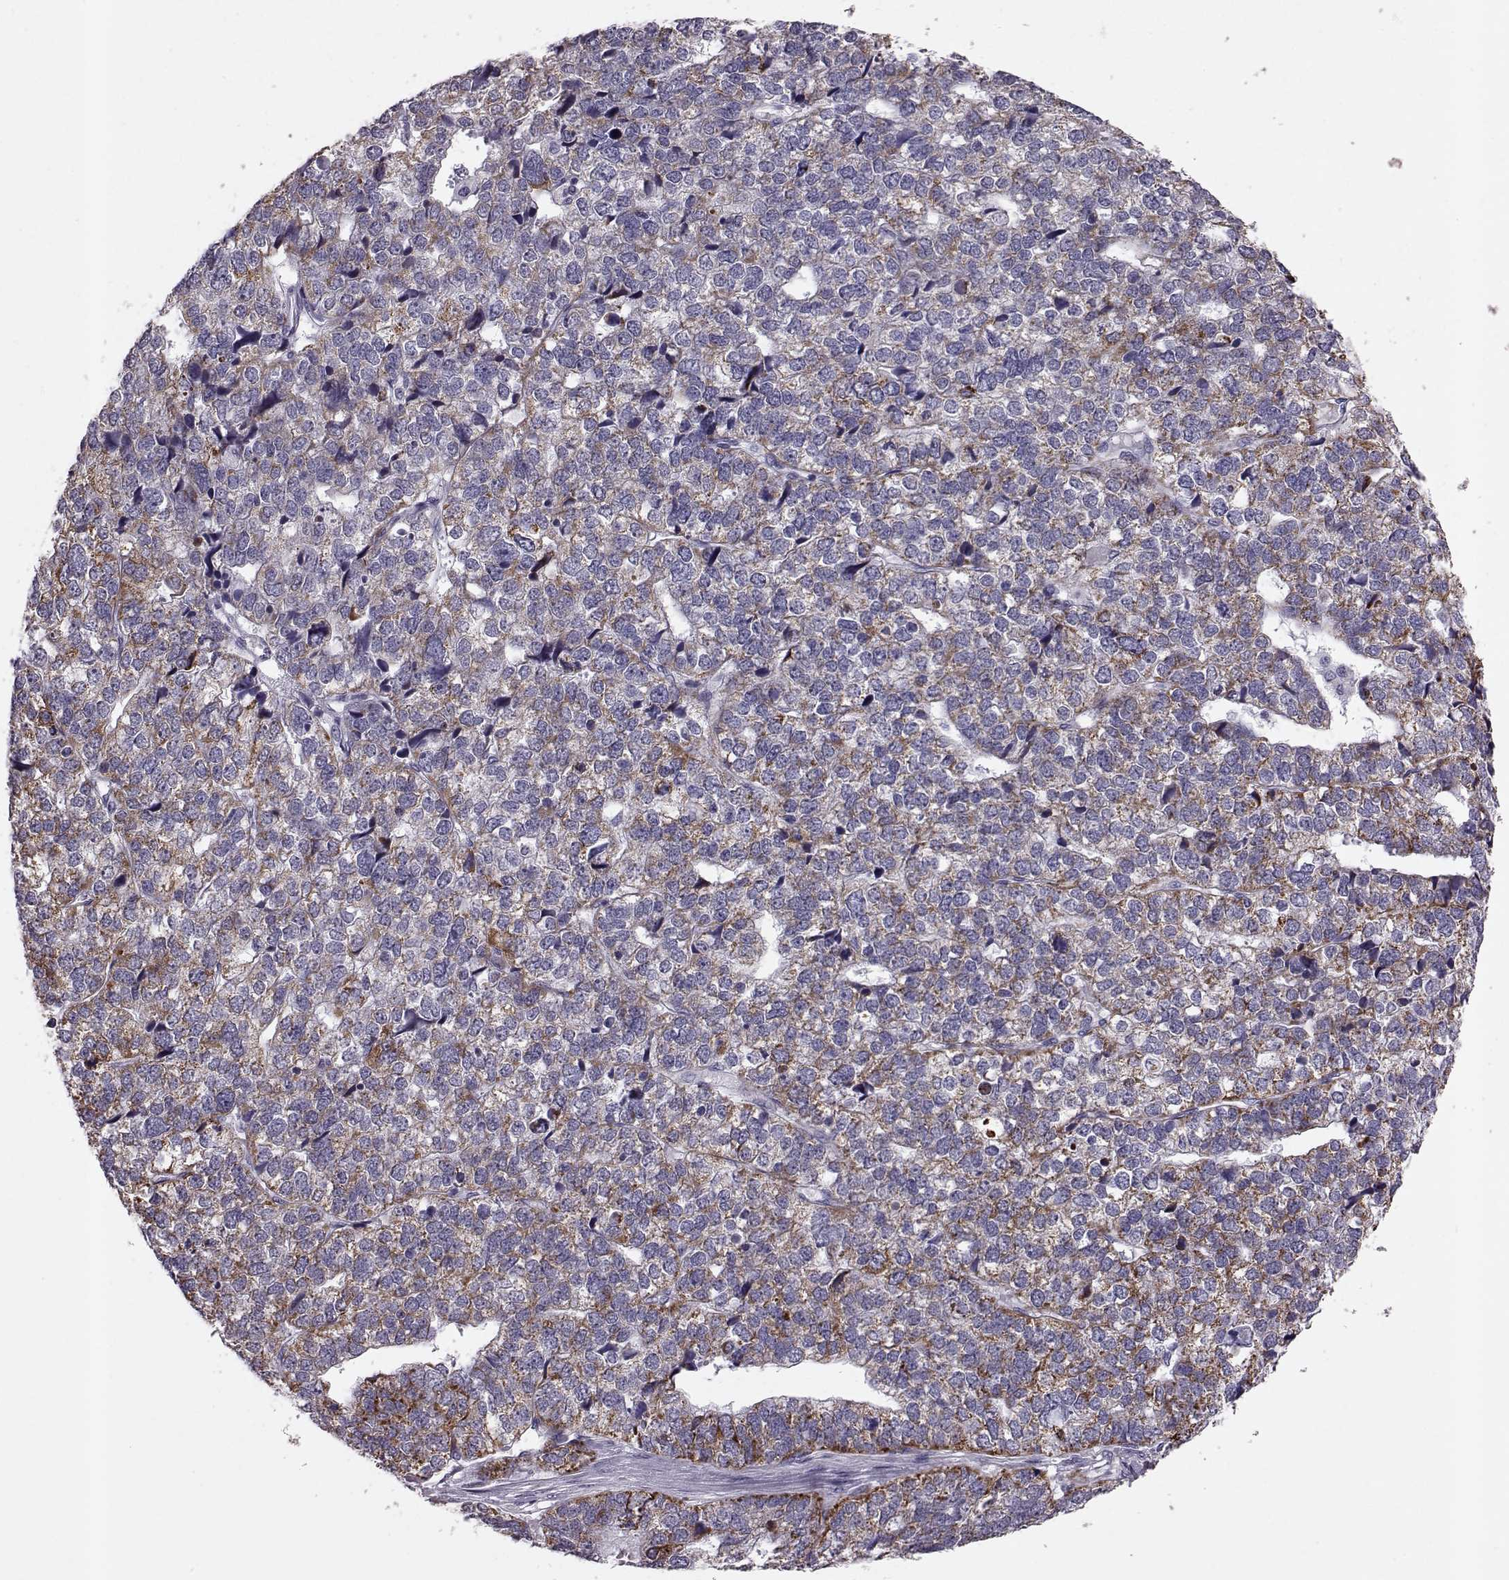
{"staining": {"intensity": "moderate", "quantity": ">75%", "location": "cytoplasmic/membranous"}, "tissue": "stomach cancer", "cell_type": "Tumor cells", "image_type": "cancer", "snomed": [{"axis": "morphology", "description": "Adenocarcinoma, NOS"}, {"axis": "topography", "description": "Stomach"}], "caption": "A brown stain highlights moderate cytoplasmic/membranous staining of a protein in adenocarcinoma (stomach) tumor cells.", "gene": "RIMS2", "patient": {"sex": "male", "age": 69}}